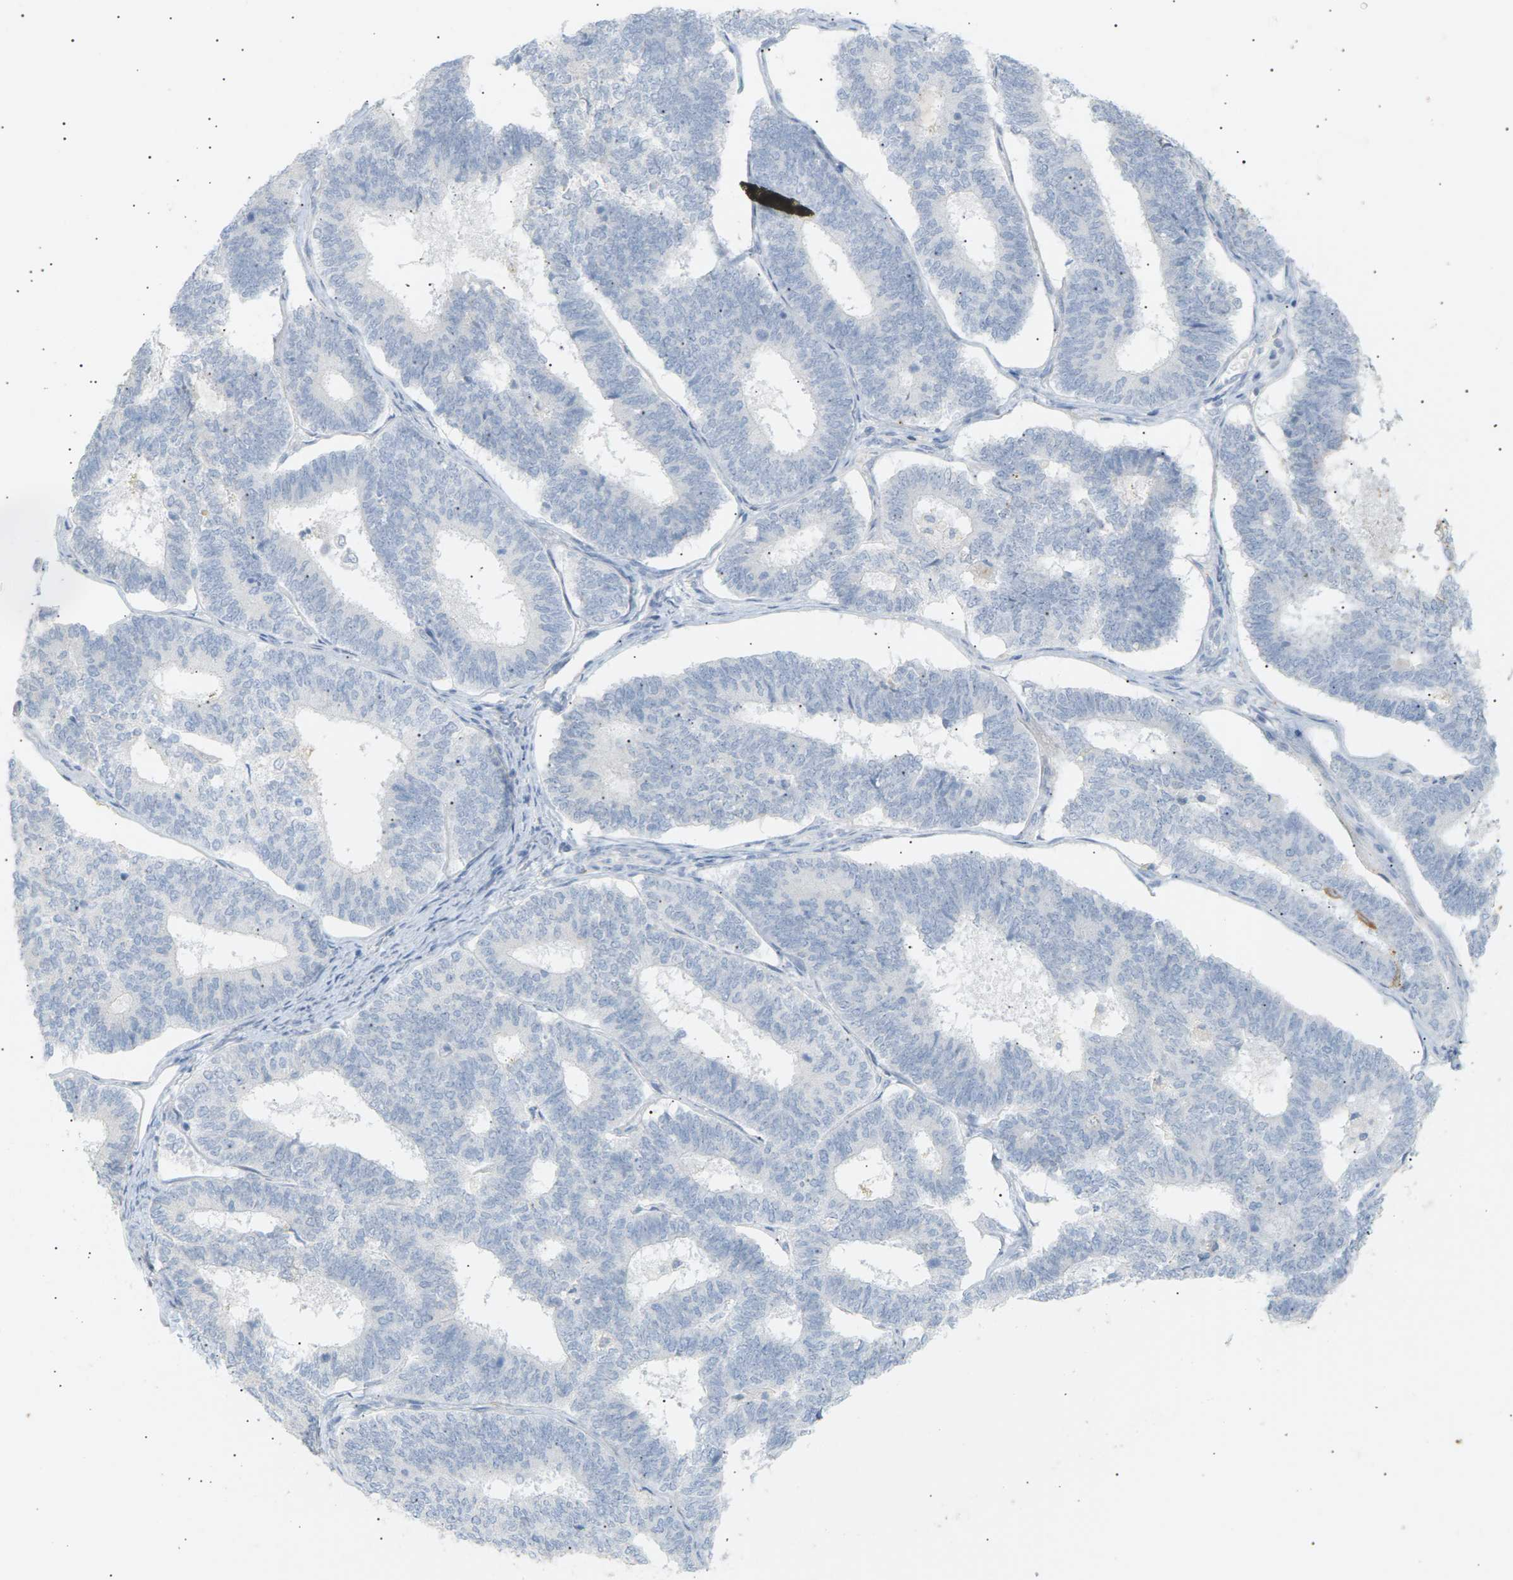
{"staining": {"intensity": "negative", "quantity": "none", "location": "none"}, "tissue": "endometrial cancer", "cell_type": "Tumor cells", "image_type": "cancer", "snomed": [{"axis": "morphology", "description": "Adenocarcinoma, NOS"}, {"axis": "topography", "description": "Endometrium"}], "caption": "This is an IHC histopathology image of human endometrial cancer (adenocarcinoma). There is no positivity in tumor cells.", "gene": "CLU", "patient": {"sex": "female", "age": 70}}